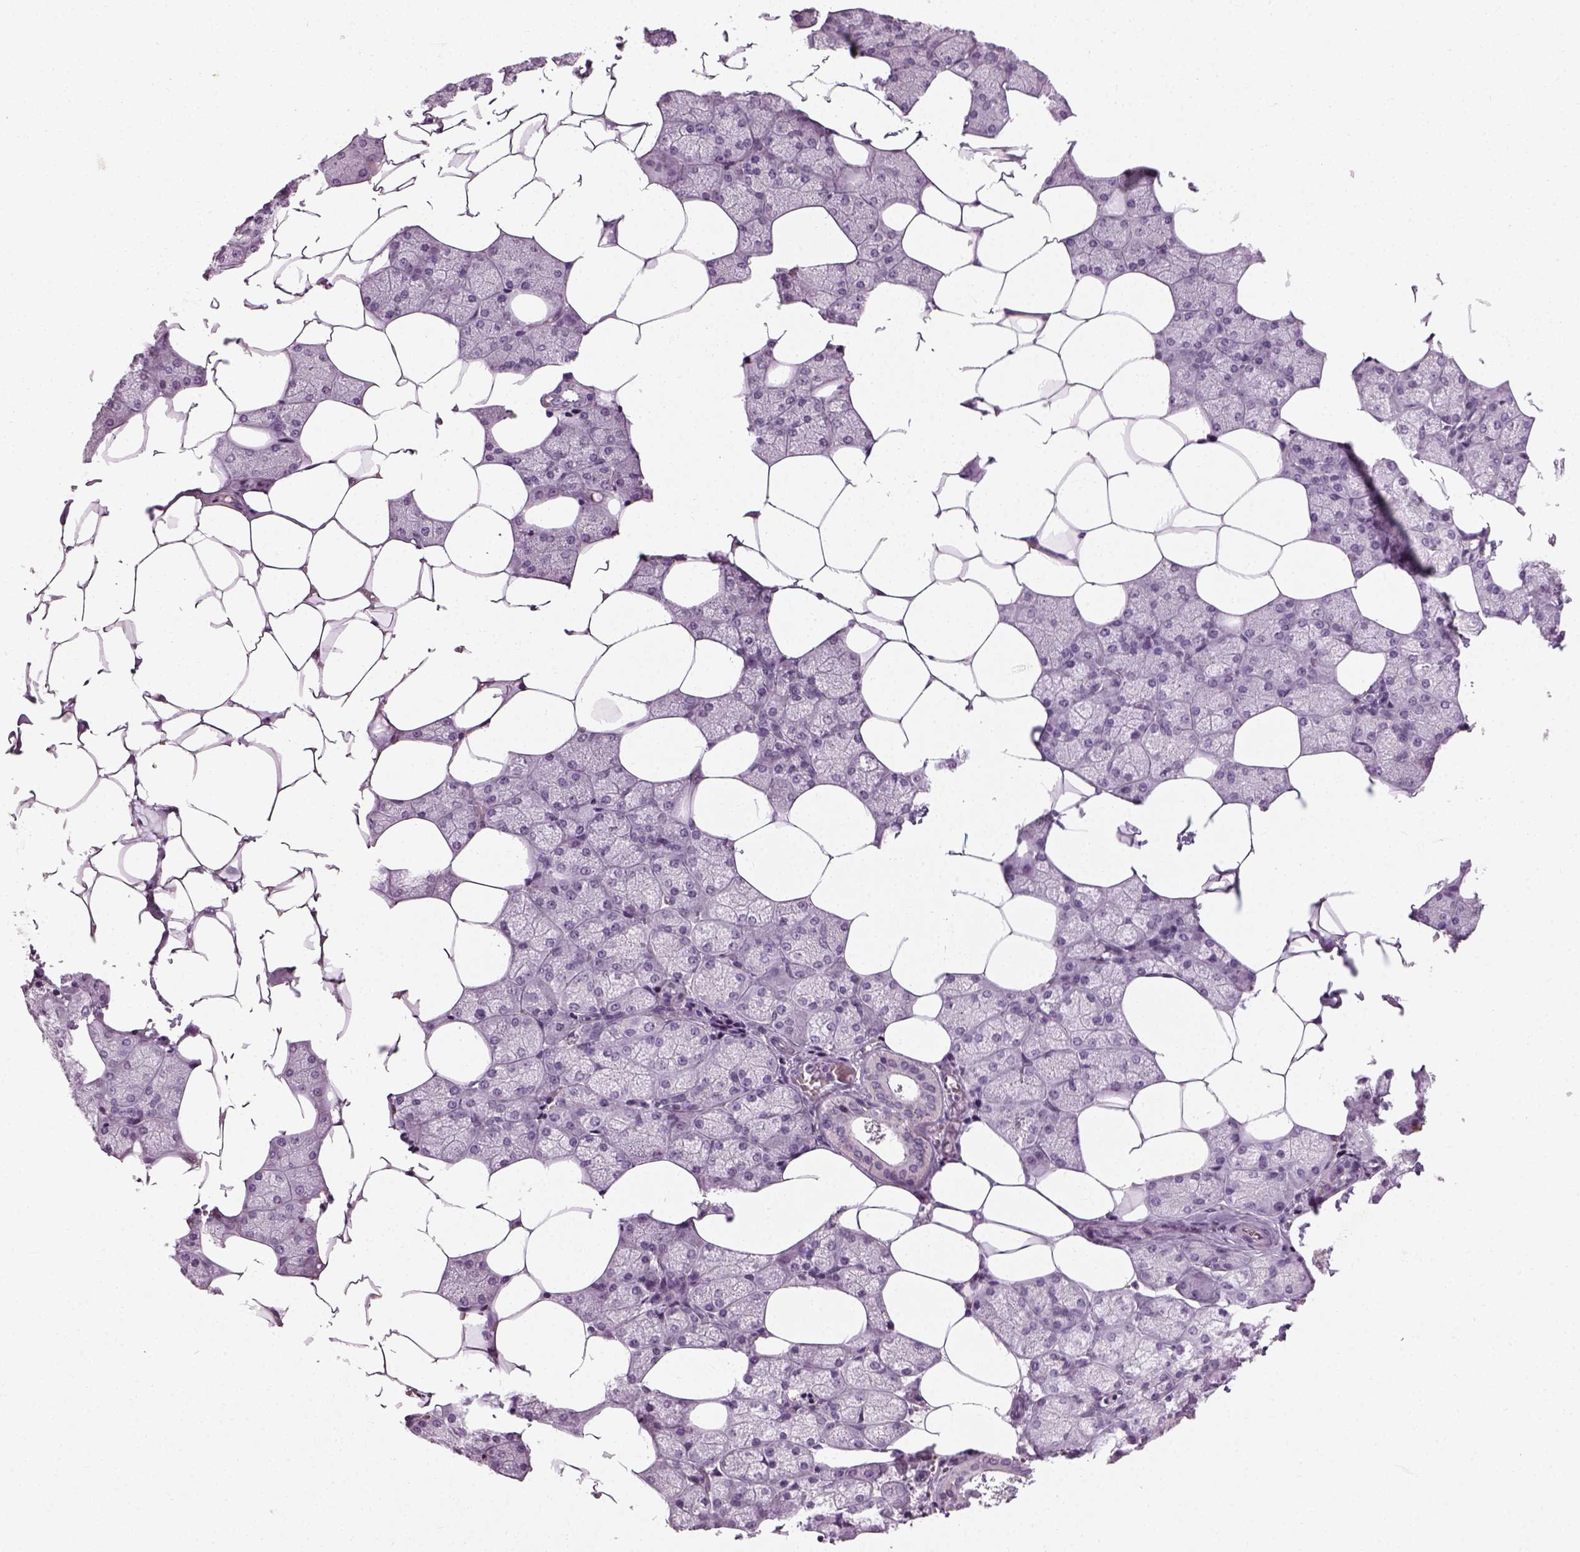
{"staining": {"intensity": "negative", "quantity": "none", "location": "none"}, "tissue": "salivary gland", "cell_type": "Glandular cells", "image_type": "normal", "snomed": [{"axis": "morphology", "description": "Normal tissue, NOS"}, {"axis": "topography", "description": "Salivary gland"}], "caption": "Human salivary gland stained for a protein using immunohistochemistry reveals no staining in glandular cells.", "gene": "TH", "patient": {"sex": "female", "age": 43}}